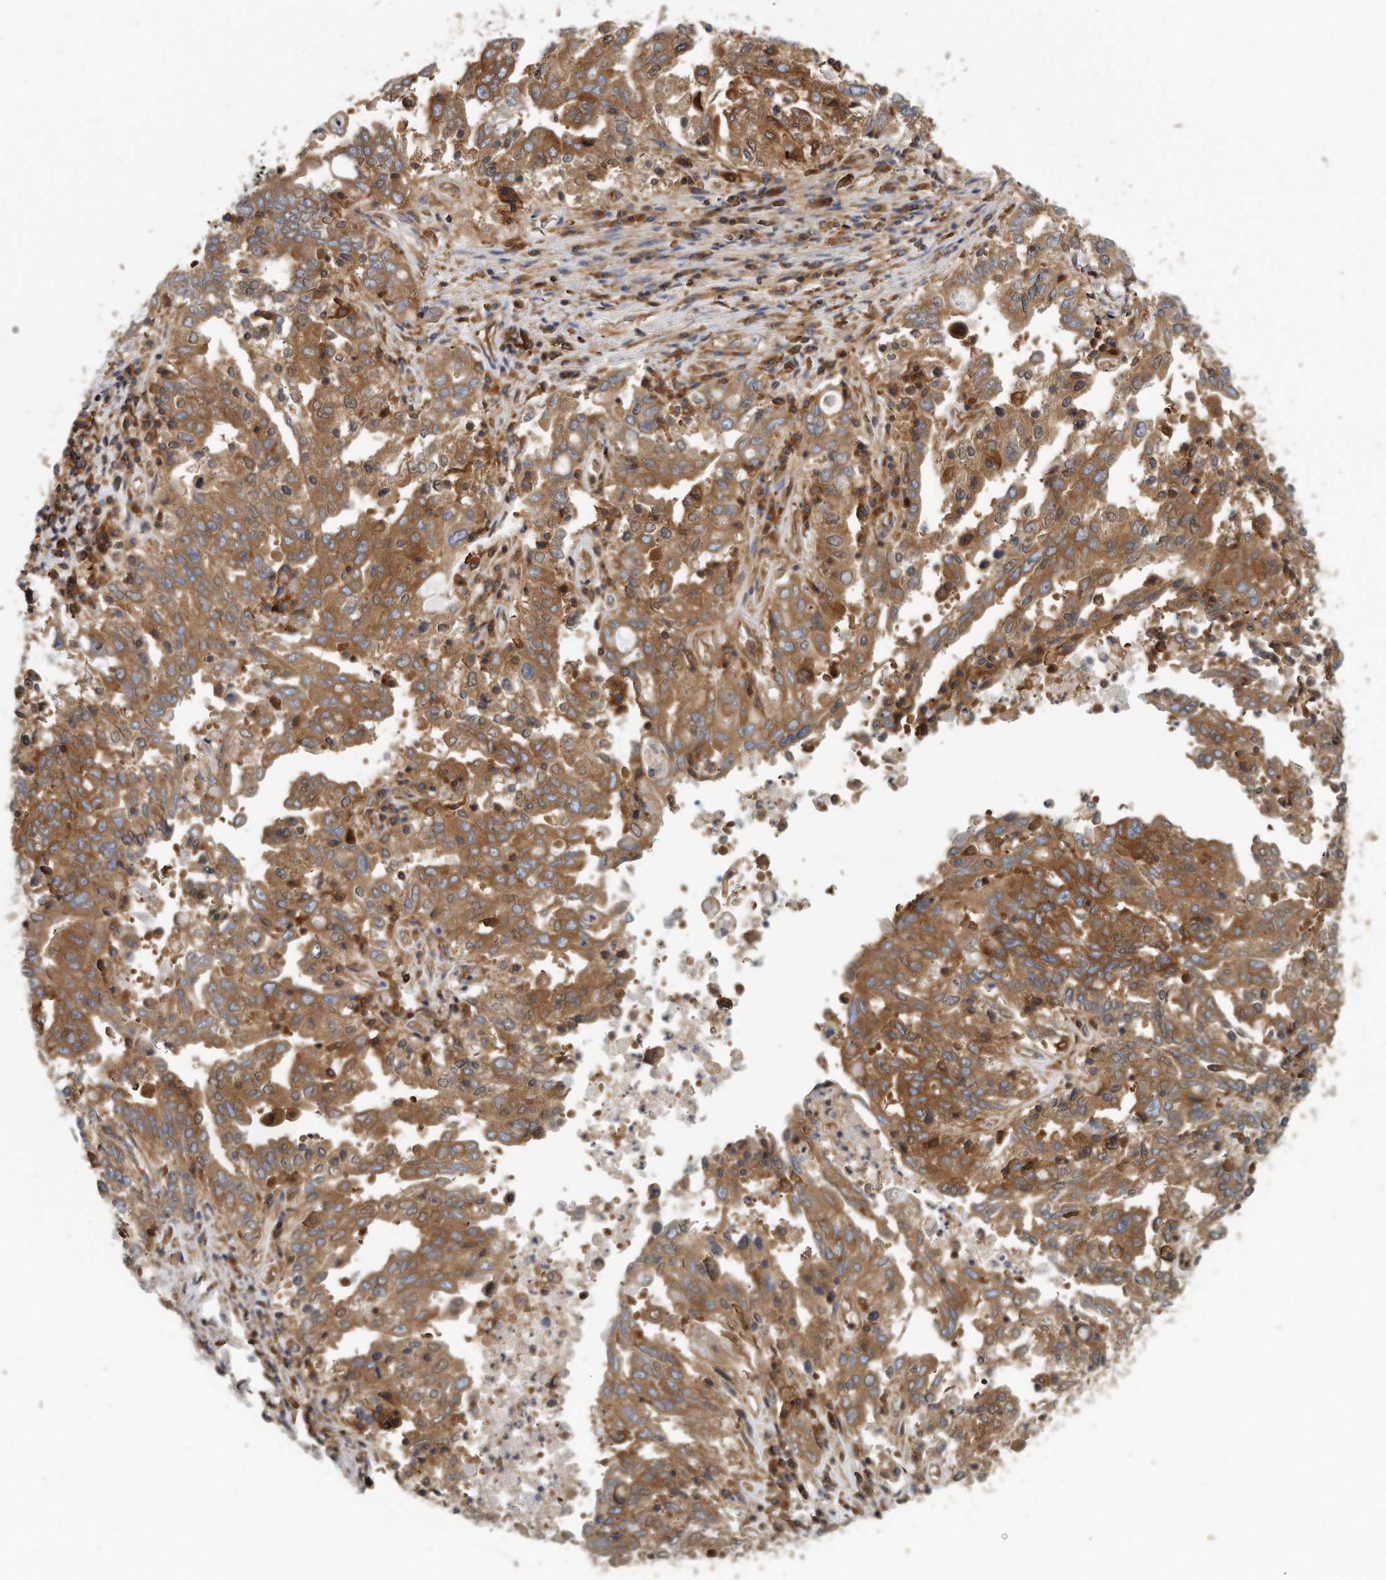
{"staining": {"intensity": "strong", "quantity": ">75%", "location": "cytoplasmic/membranous"}, "tissue": "ovarian cancer", "cell_type": "Tumor cells", "image_type": "cancer", "snomed": [{"axis": "morphology", "description": "Carcinoma, endometroid"}, {"axis": "topography", "description": "Ovary"}], "caption": "High-magnification brightfield microscopy of ovarian cancer (endometroid carcinoma) stained with DAB (brown) and counterstained with hematoxylin (blue). tumor cells exhibit strong cytoplasmic/membranous positivity is seen in approximately>75% of cells. The staining was performed using DAB (3,3'-diaminobenzidine) to visualize the protein expression in brown, while the nuclei were stained in blue with hematoxylin (Magnification: 20x).", "gene": "EIF3I", "patient": {"sex": "female", "age": 62}}